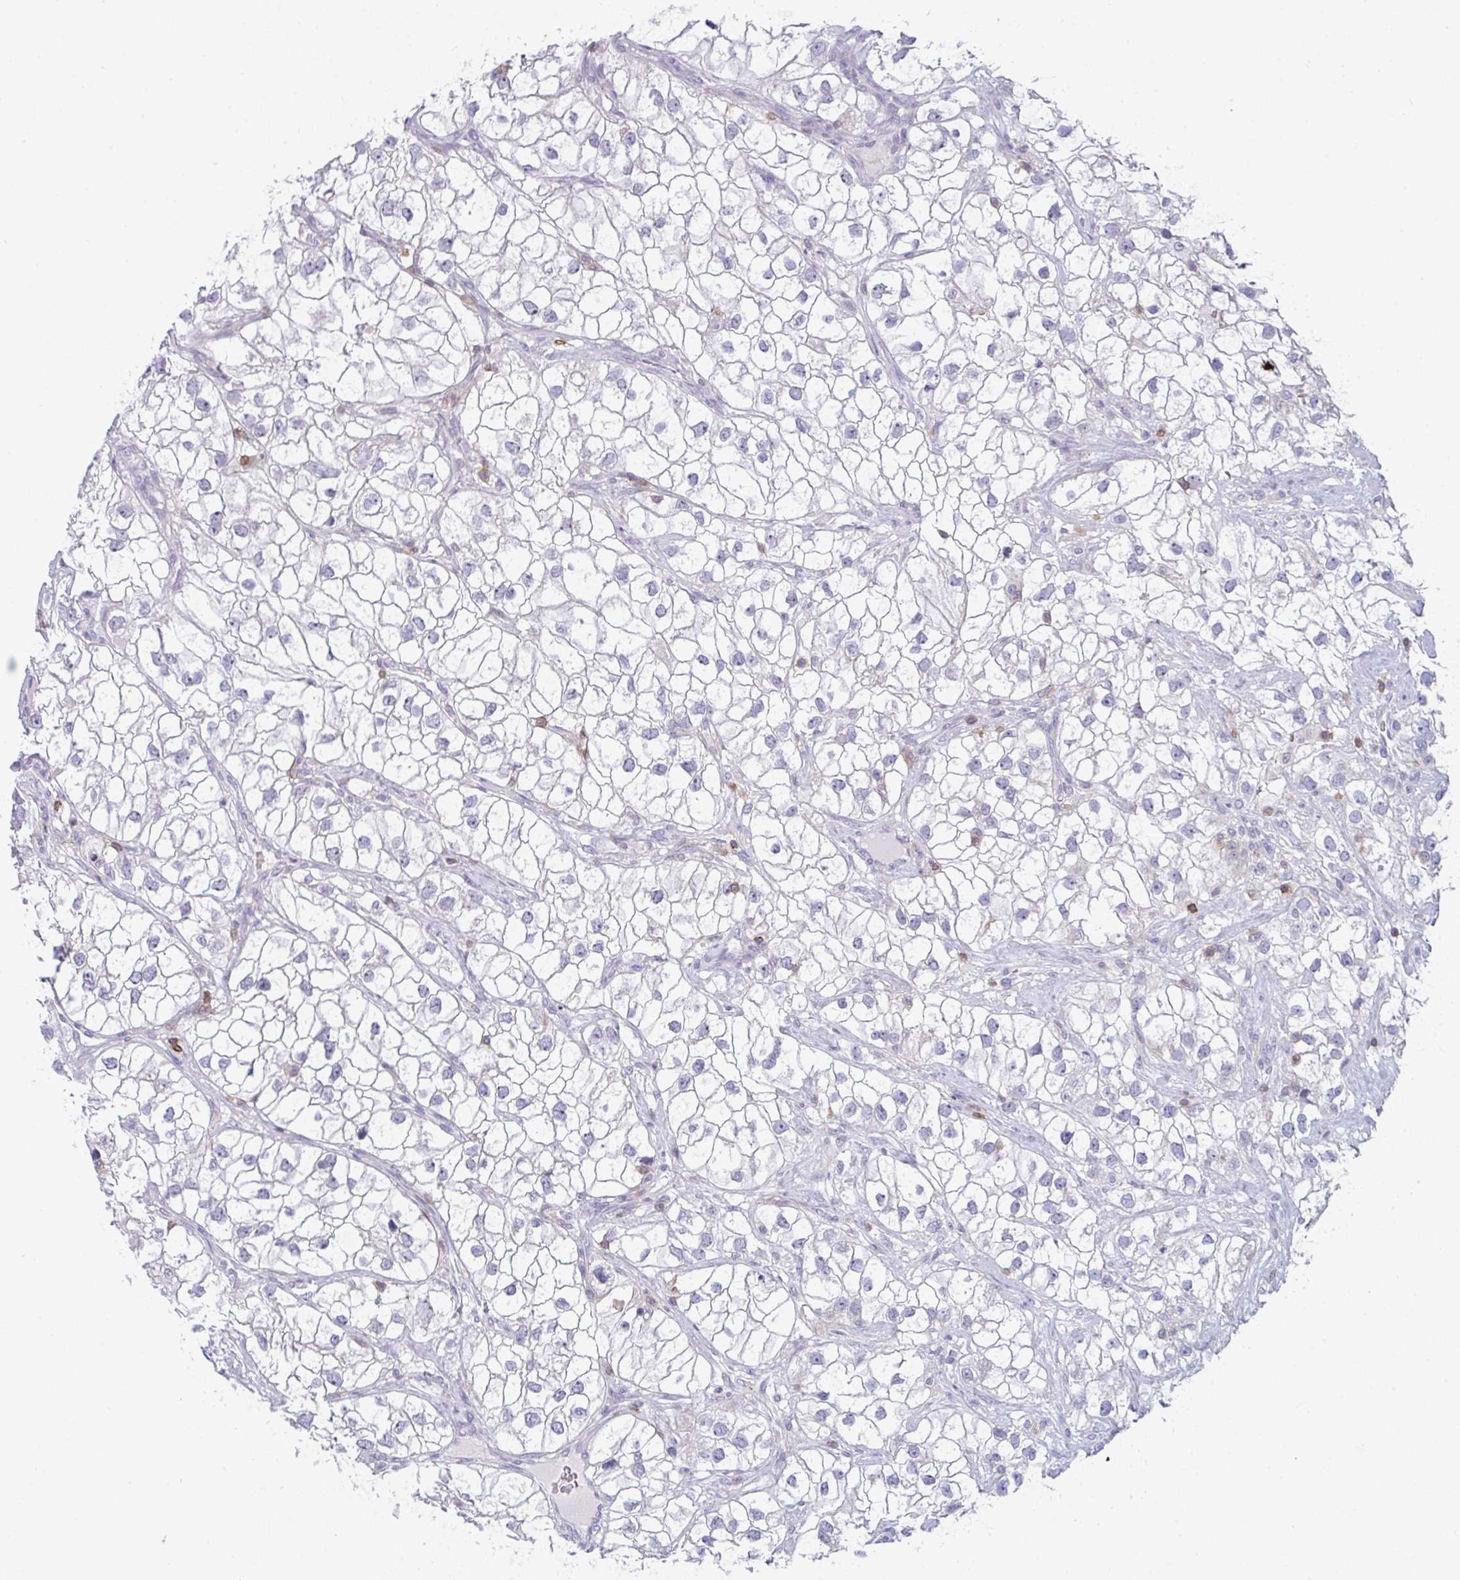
{"staining": {"intensity": "negative", "quantity": "none", "location": "none"}, "tissue": "renal cancer", "cell_type": "Tumor cells", "image_type": "cancer", "snomed": [{"axis": "morphology", "description": "Adenocarcinoma, NOS"}, {"axis": "topography", "description": "Kidney"}], "caption": "The micrograph exhibits no significant expression in tumor cells of renal cancer.", "gene": "CD80", "patient": {"sex": "male", "age": 59}}